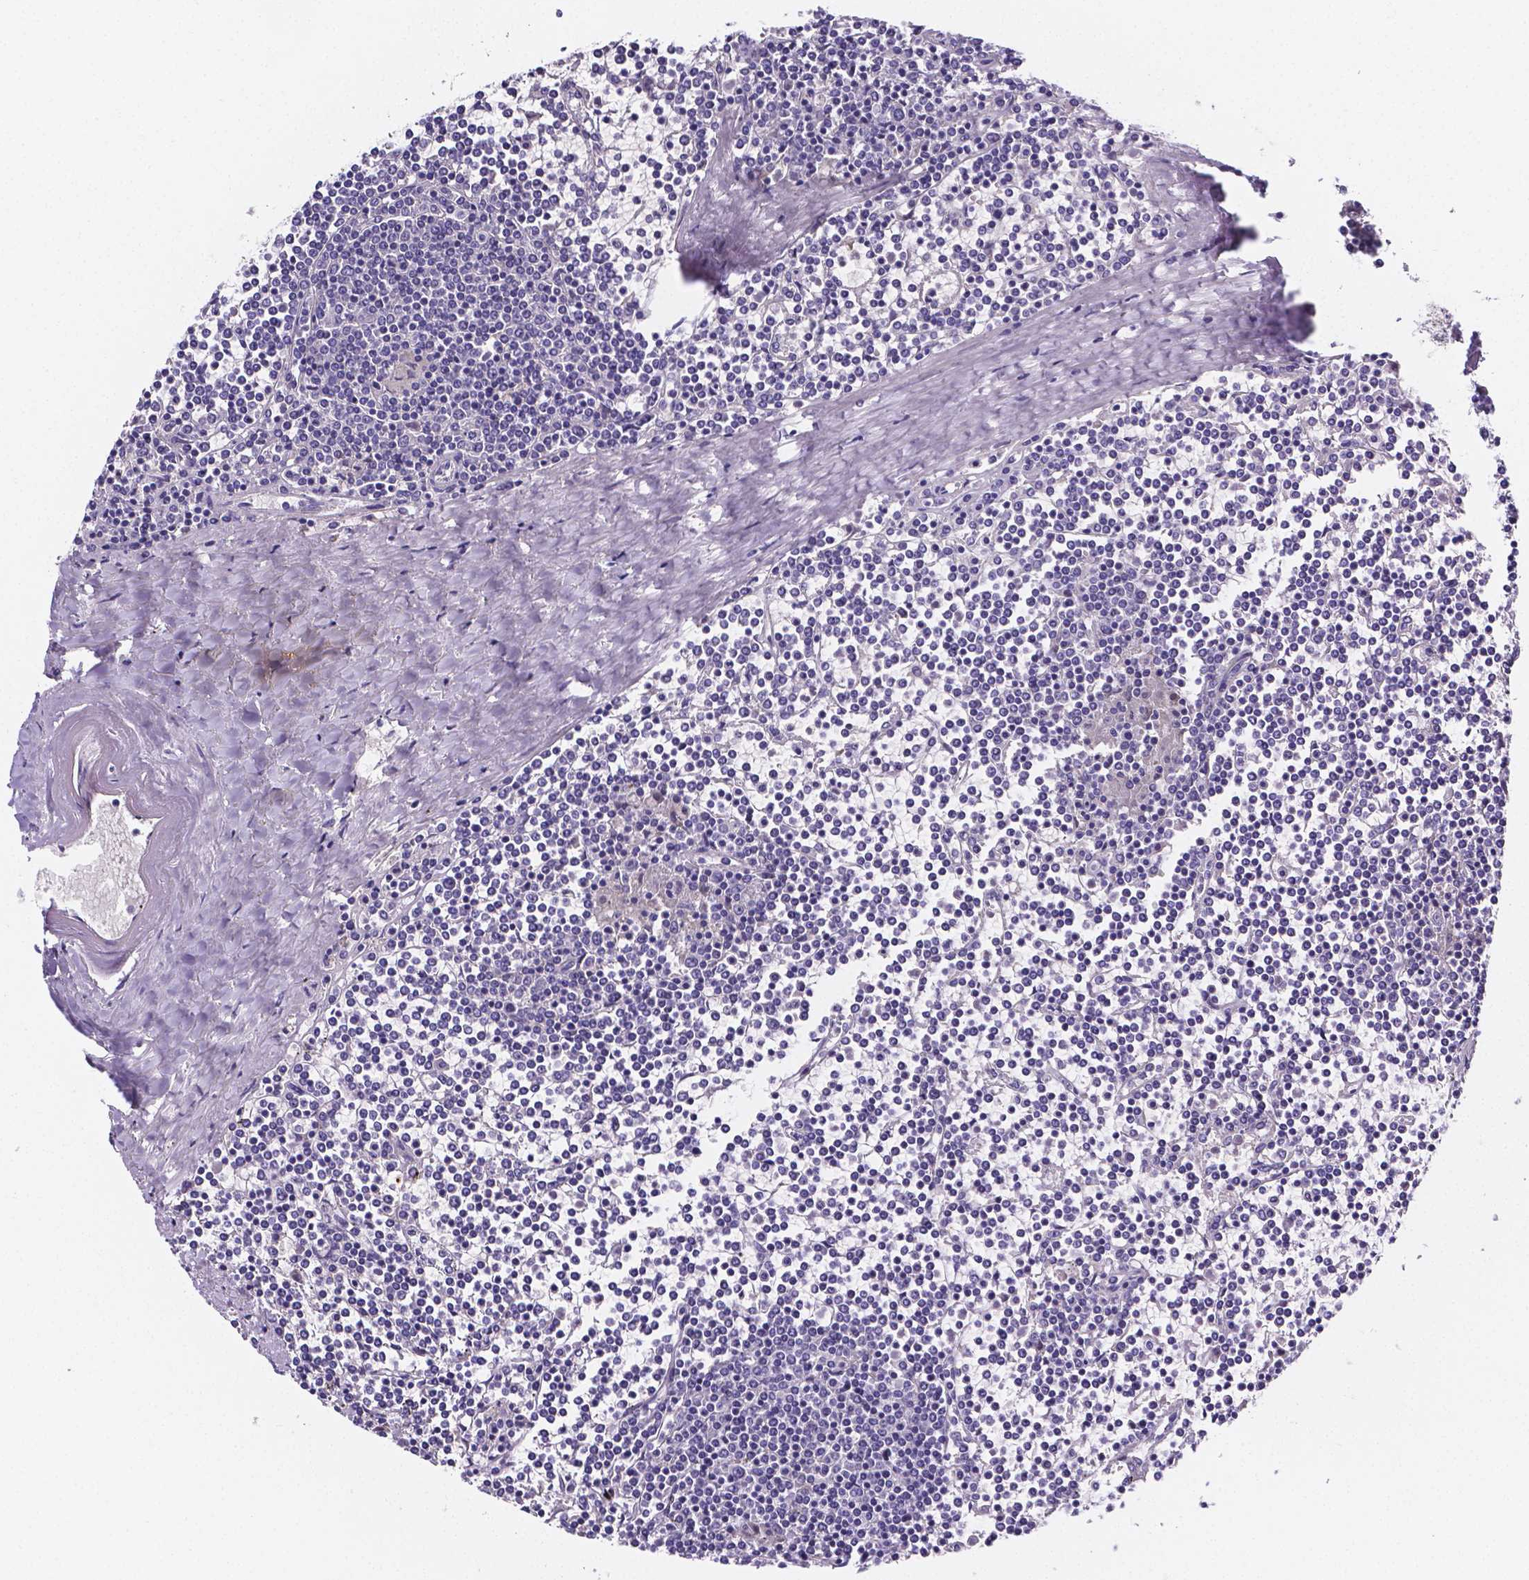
{"staining": {"intensity": "negative", "quantity": "none", "location": "none"}, "tissue": "lymphoma", "cell_type": "Tumor cells", "image_type": "cancer", "snomed": [{"axis": "morphology", "description": "Malignant lymphoma, non-Hodgkin's type, Low grade"}, {"axis": "topography", "description": "Spleen"}], "caption": "IHC photomicrograph of neoplastic tissue: lymphoma stained with DAB (3,3'-diaminobenzidine) demonstrates no significant protein positivity in tumor cells.", "gene": "NRGN", "patient": {"sex": "female", "age": 19}}